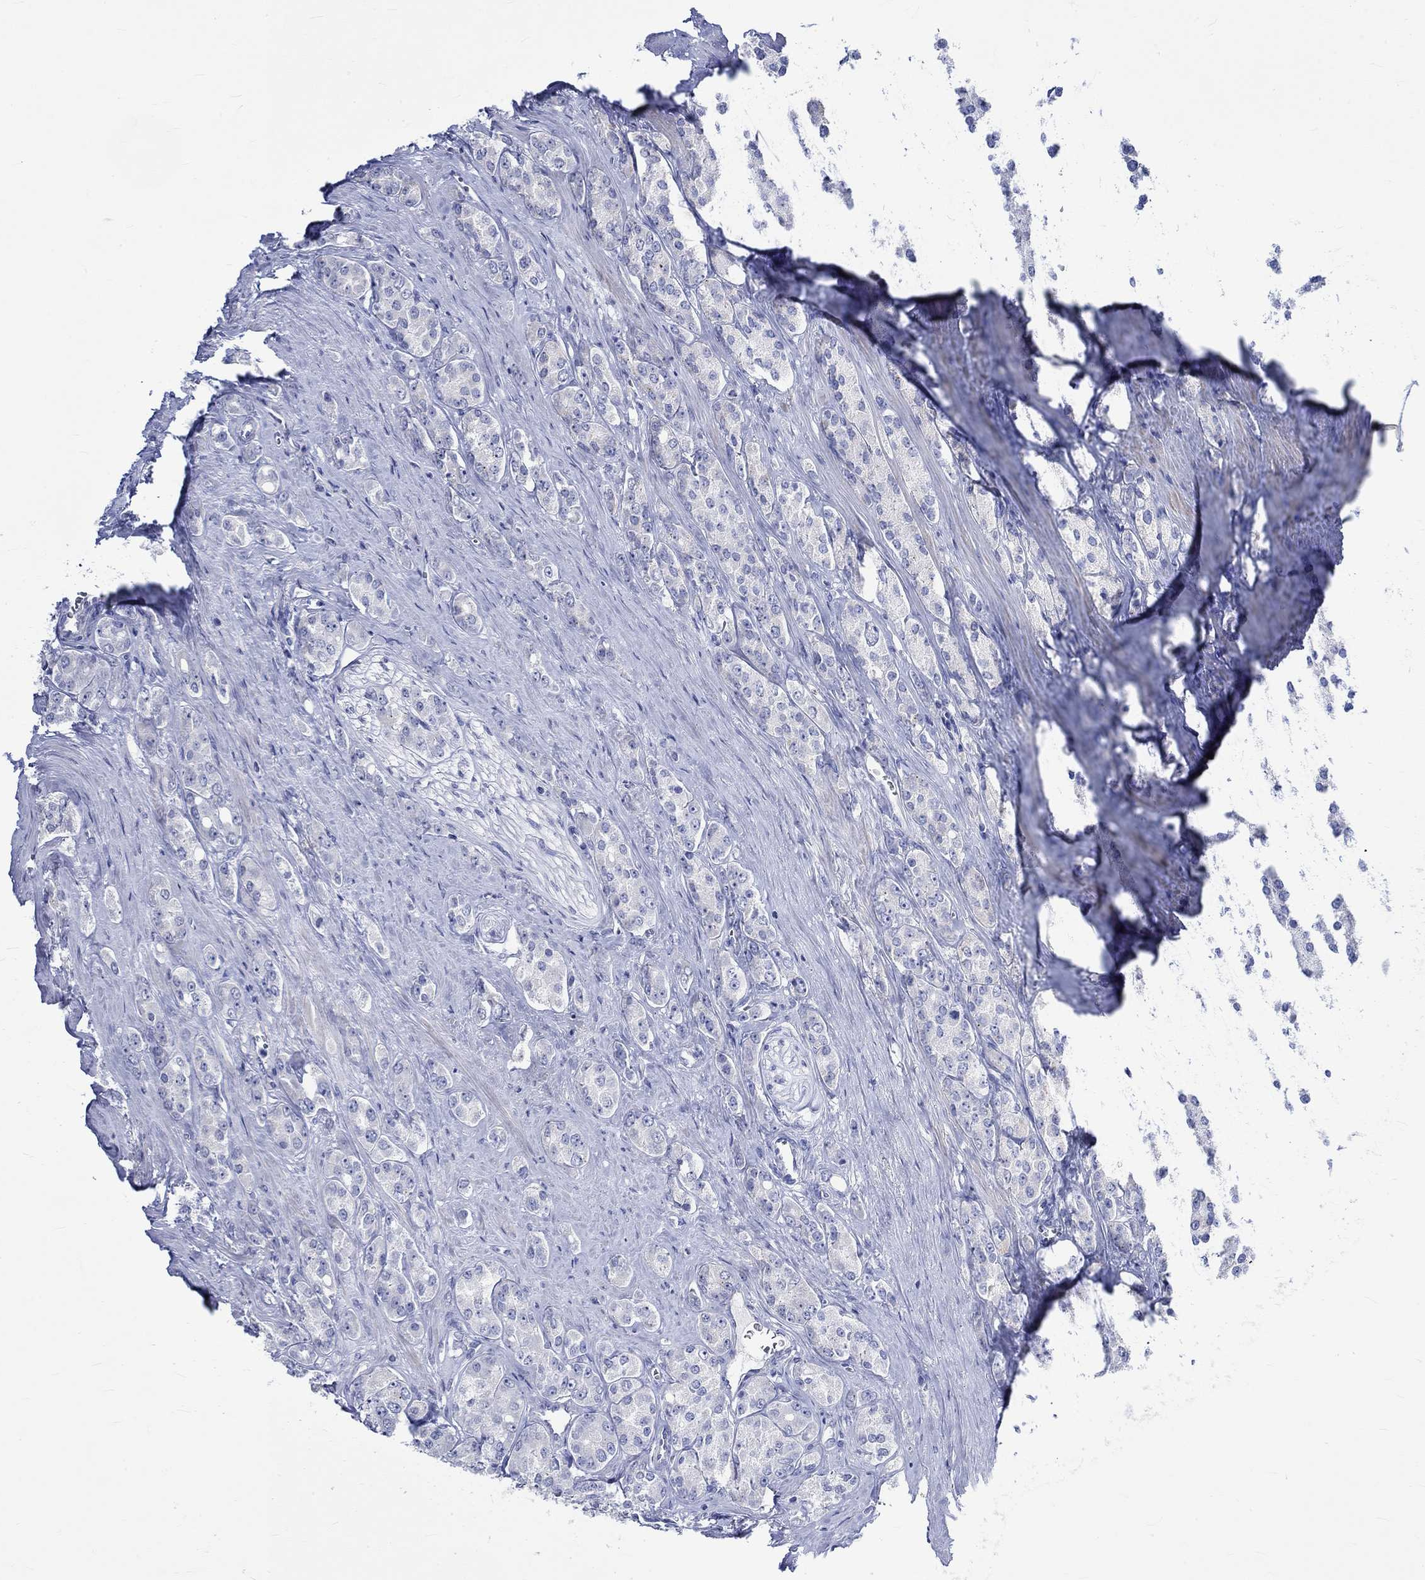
{"staining": {"intensity": "negative", "quantity": "none", "location": "none"}, "tissue": "prostate cancer", "cell_type": "Tumor cells", "image_type": "cancer", "snomed": [{"axis": "morphology", "description": "Adenocarcinoma, NOS"}, {"axis": "topography", "description": "Prostate"}], "caption": "Human prostate cancer stained for a protein using IHC demonstrates no staining in tumor cells.", "gene": "NRIP3", "patient": {"sex": "male", "age": 67}}